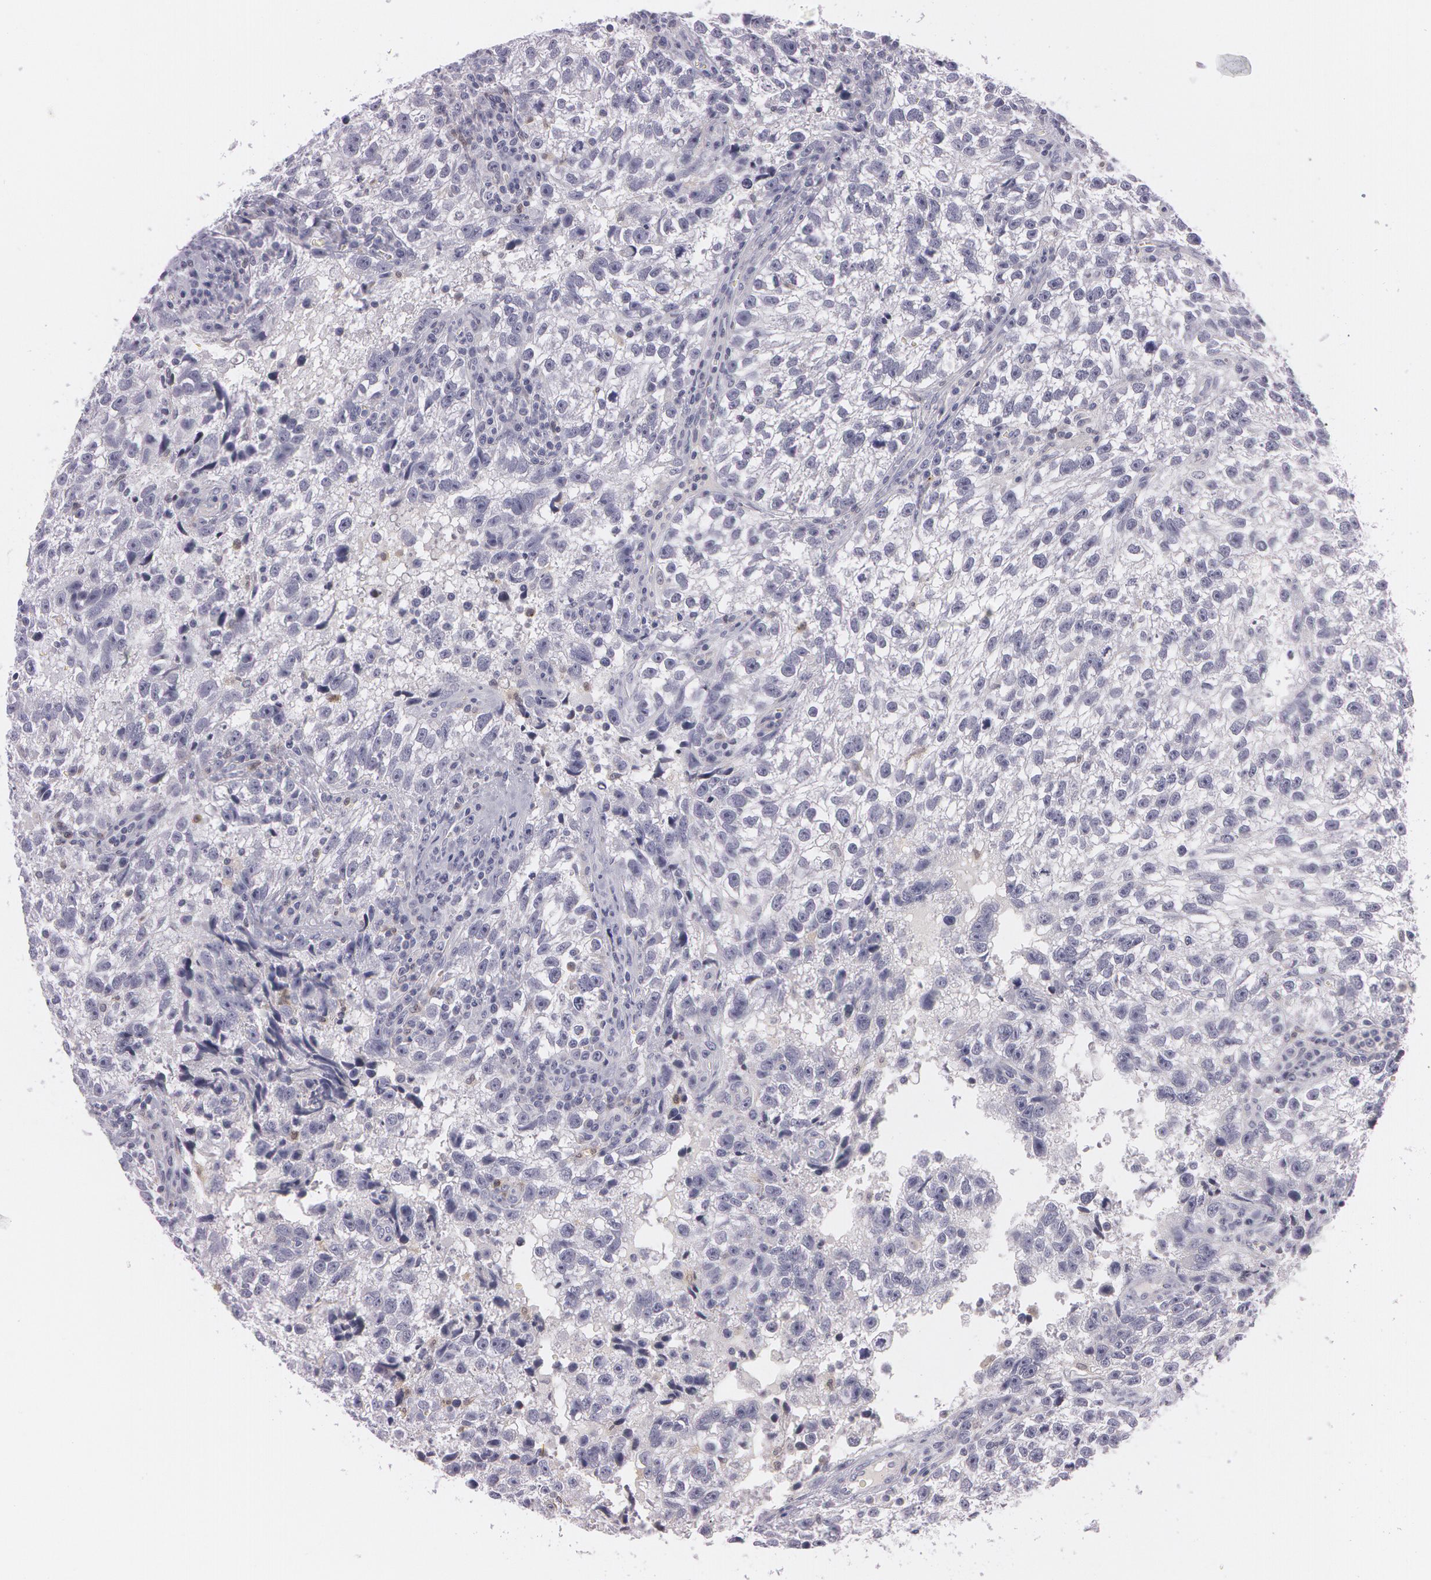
{"staining": {"intensity": "negative", "quantity": "none", "location": "none"}, "tissue": "testis cancer", "cell_type": "Tumor cells", "image_type": "cancer", "snomed": [{"axis": "morphology", "description": "Seminoma, NOS"}, {"axis": "topography", "description": "Testis"}], "caption": "IHC histopathology image of human testis cancer stained for a protein (brown), which shows no expression in tumor cells.", "gene": "IL1RN", "patient": {"sex": "male", "age": 38}}